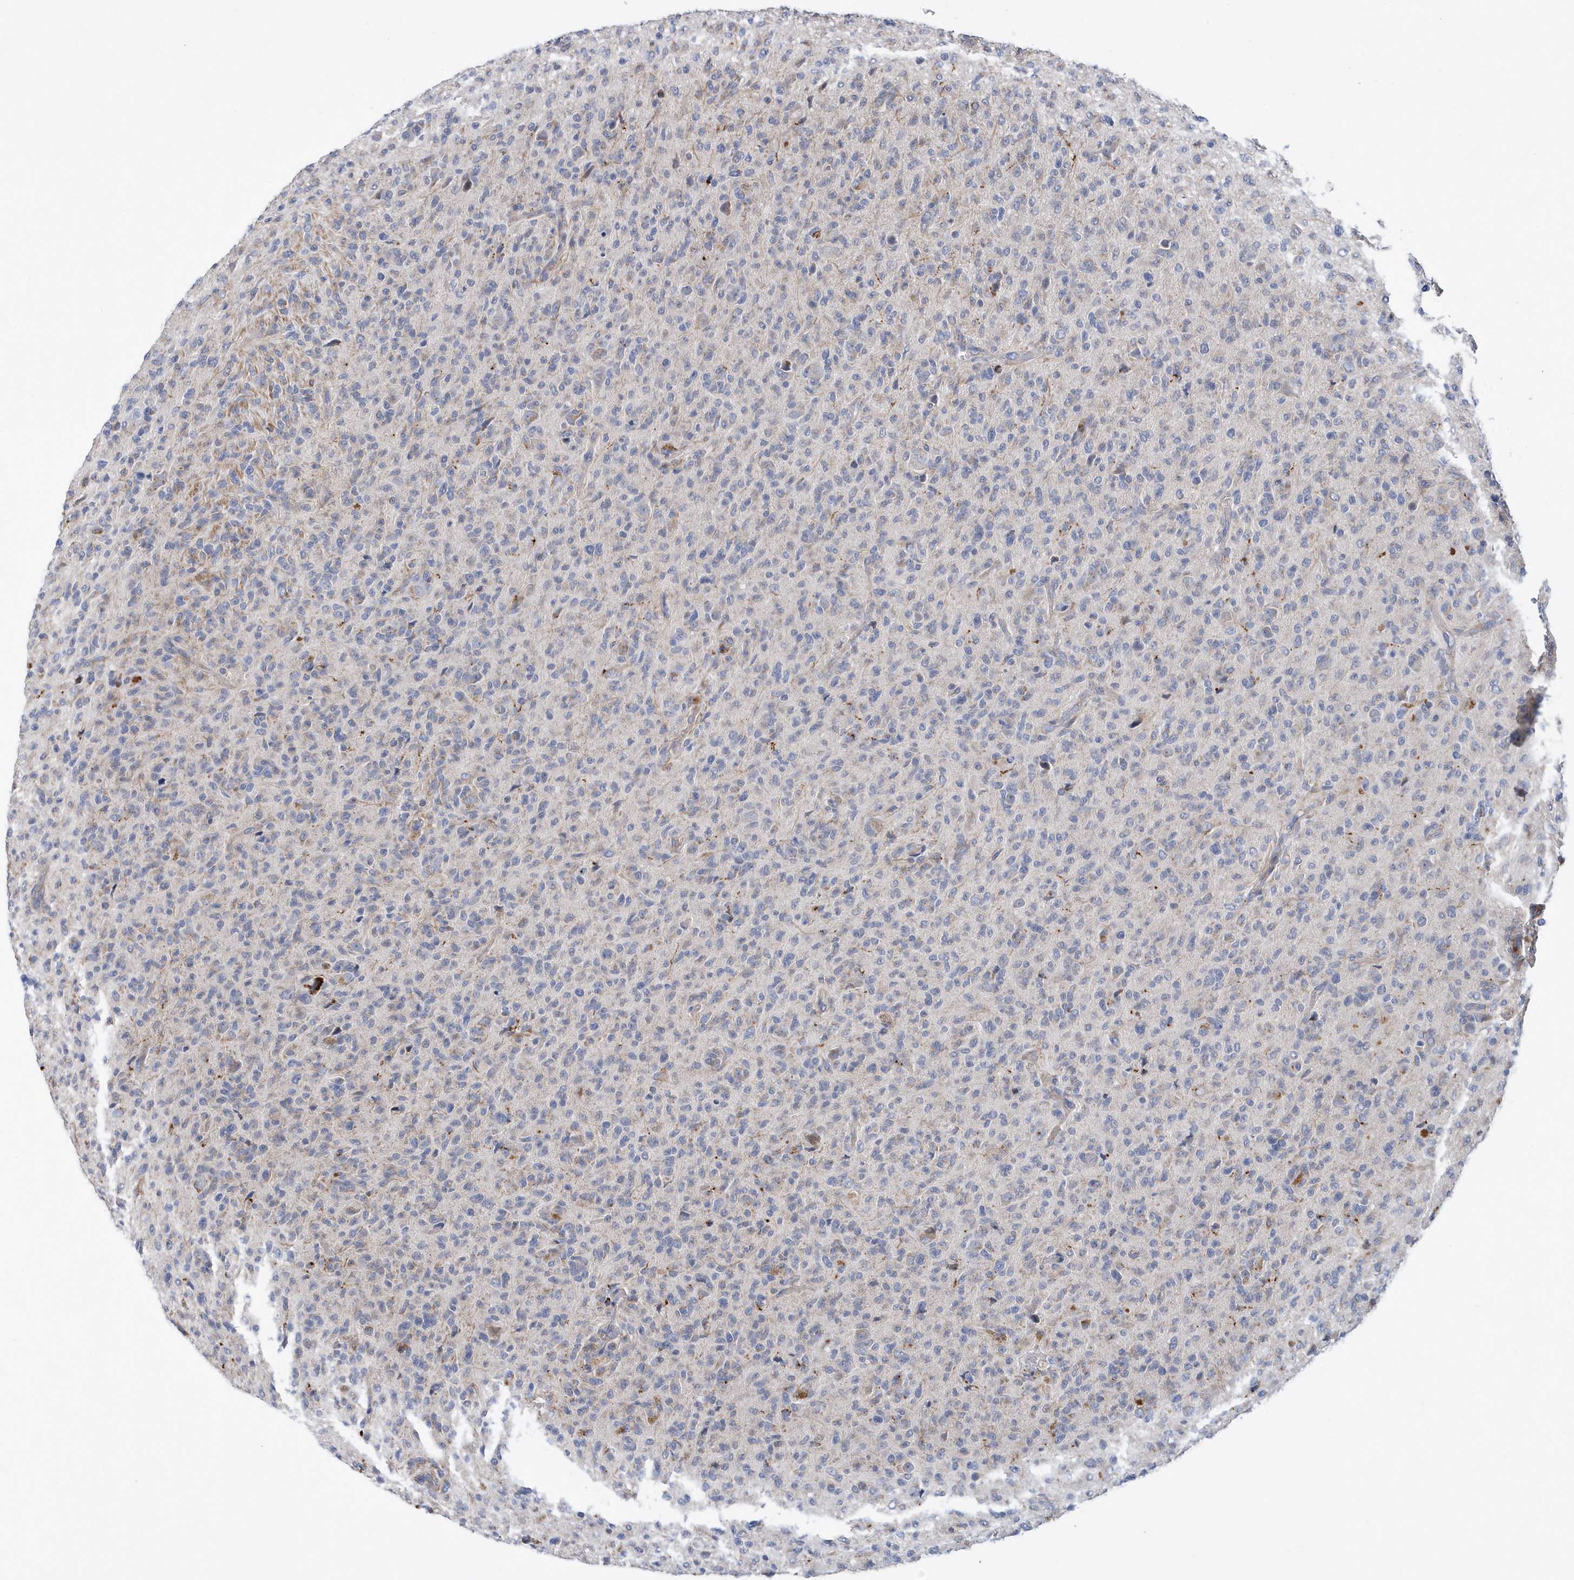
{"staining": {"intensity": "negative", "quantity": "none", "location": "none"}, "tissue": "glioma", "cell_type": "Tumor cells", "image_type": "cancer", "snomed": [{"axis": "morphology", "description": "Glioma, malignant, High grade"}, {"axis": "topography", "description": "Brain"}], "caption": "The micrograph demonstrates no significant positivity in tumor cells of malignant glioma (high-grade). (Stains: DAB (3,3'-diaminobenzidine) IHC with hematoxylin counter stain, Microscopy: brightfield microscopy at high magnification).", "gene": "VWA5B2", "patient": {"sex": "female", "age": 57}}